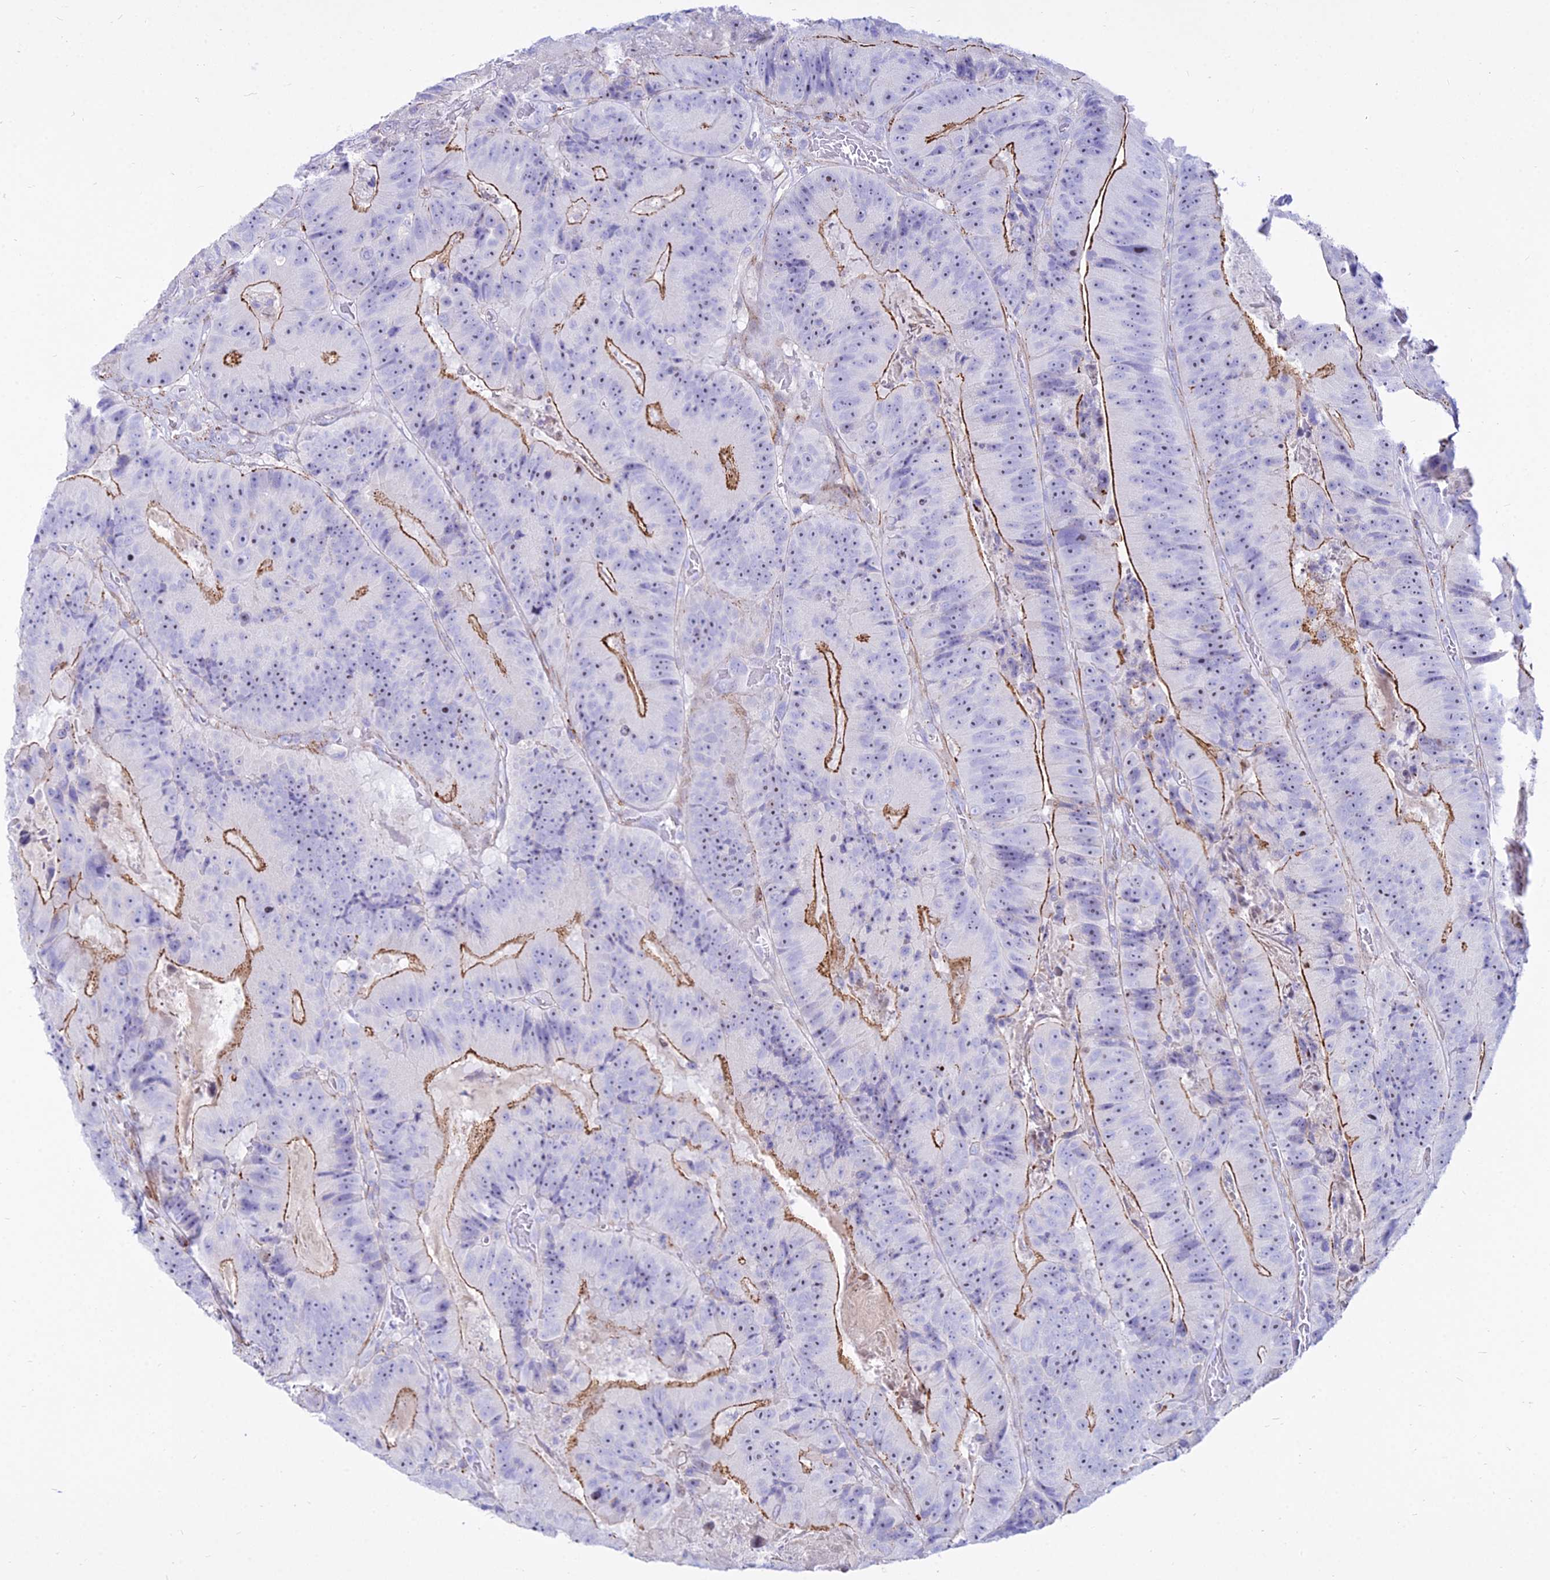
{"staining": {"intensity": "strong", "quantity": "<25%", "location": "cytoplasmic/membranous"}, "tissue": "colorectal cancer", "cell_type": "Tumor cells", "image_type": "cancer", "snomed": [{"axis": "morphology", "description": "Adenocarcinoma, NOS"}, {"axis": "topography", "description": "Colon"}], "caption": "Immunohistochemical staining of human colorectal adenocarcinoma reveals medium levels of strong cytoplasmic/membranous protein positivity in approximately <25% of tumor cells.", "gene": "DLX1", "patient": {"sex": "female", "age": 86}}